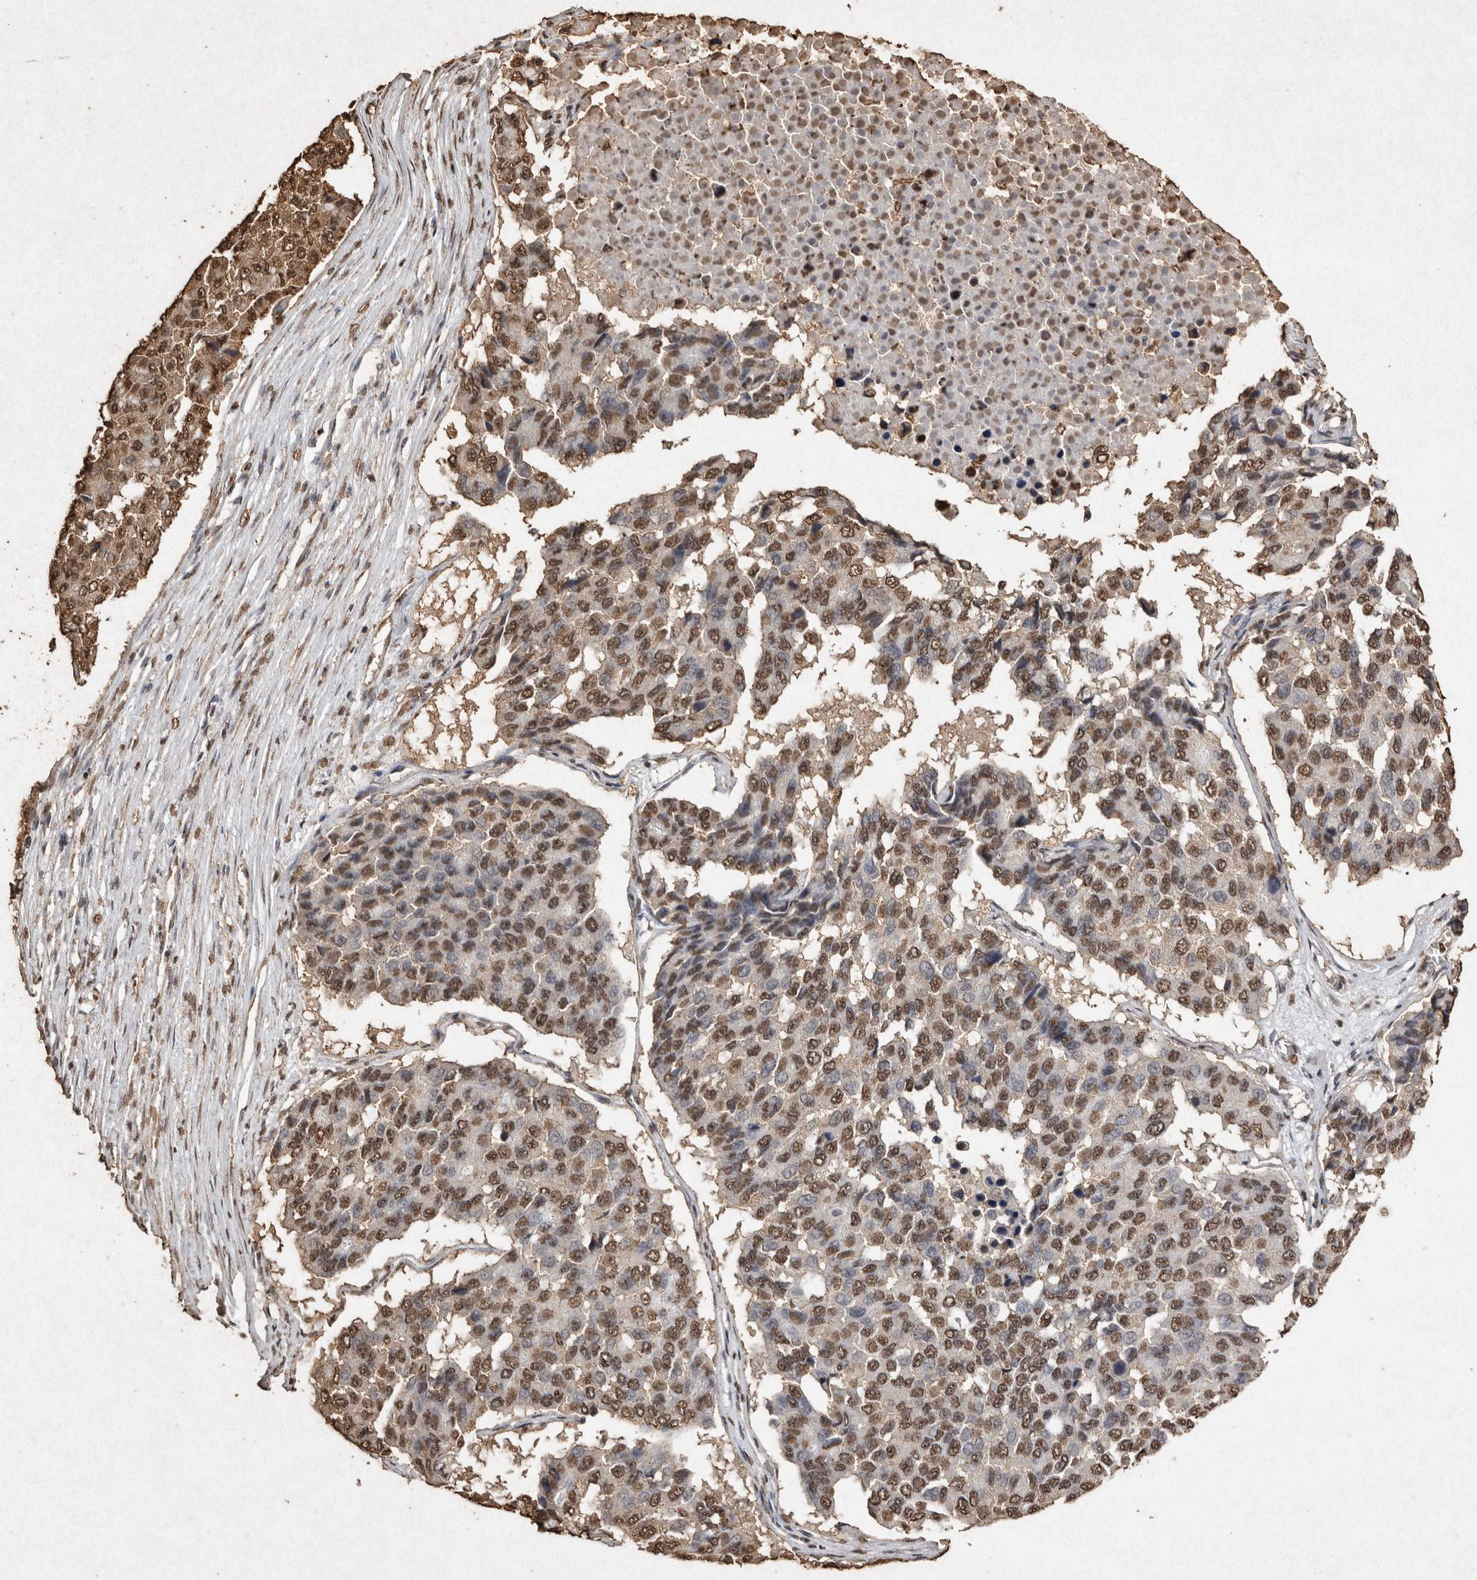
{"staining": {"intensity": "moderate", "quantity": ">75%", "location": "nuclear"}, "tissue": "pancreatic cancer", "cell_type": "Tumor cells", "image_type": "cancer", "snomed": [{"axis": "morphology", "description": "Adenocarcinoma, NOS"}, {"axis": "topography", "description": "Pancreas"}], "caption": "Immunohistochemical staining of pancreatic cancer (adenocarcinoma) displays moderate nuclear protein positivity in about >75% of tumor cells.", "gene": "FSTL3", "patient": {"sex": "male", "age": 50}}